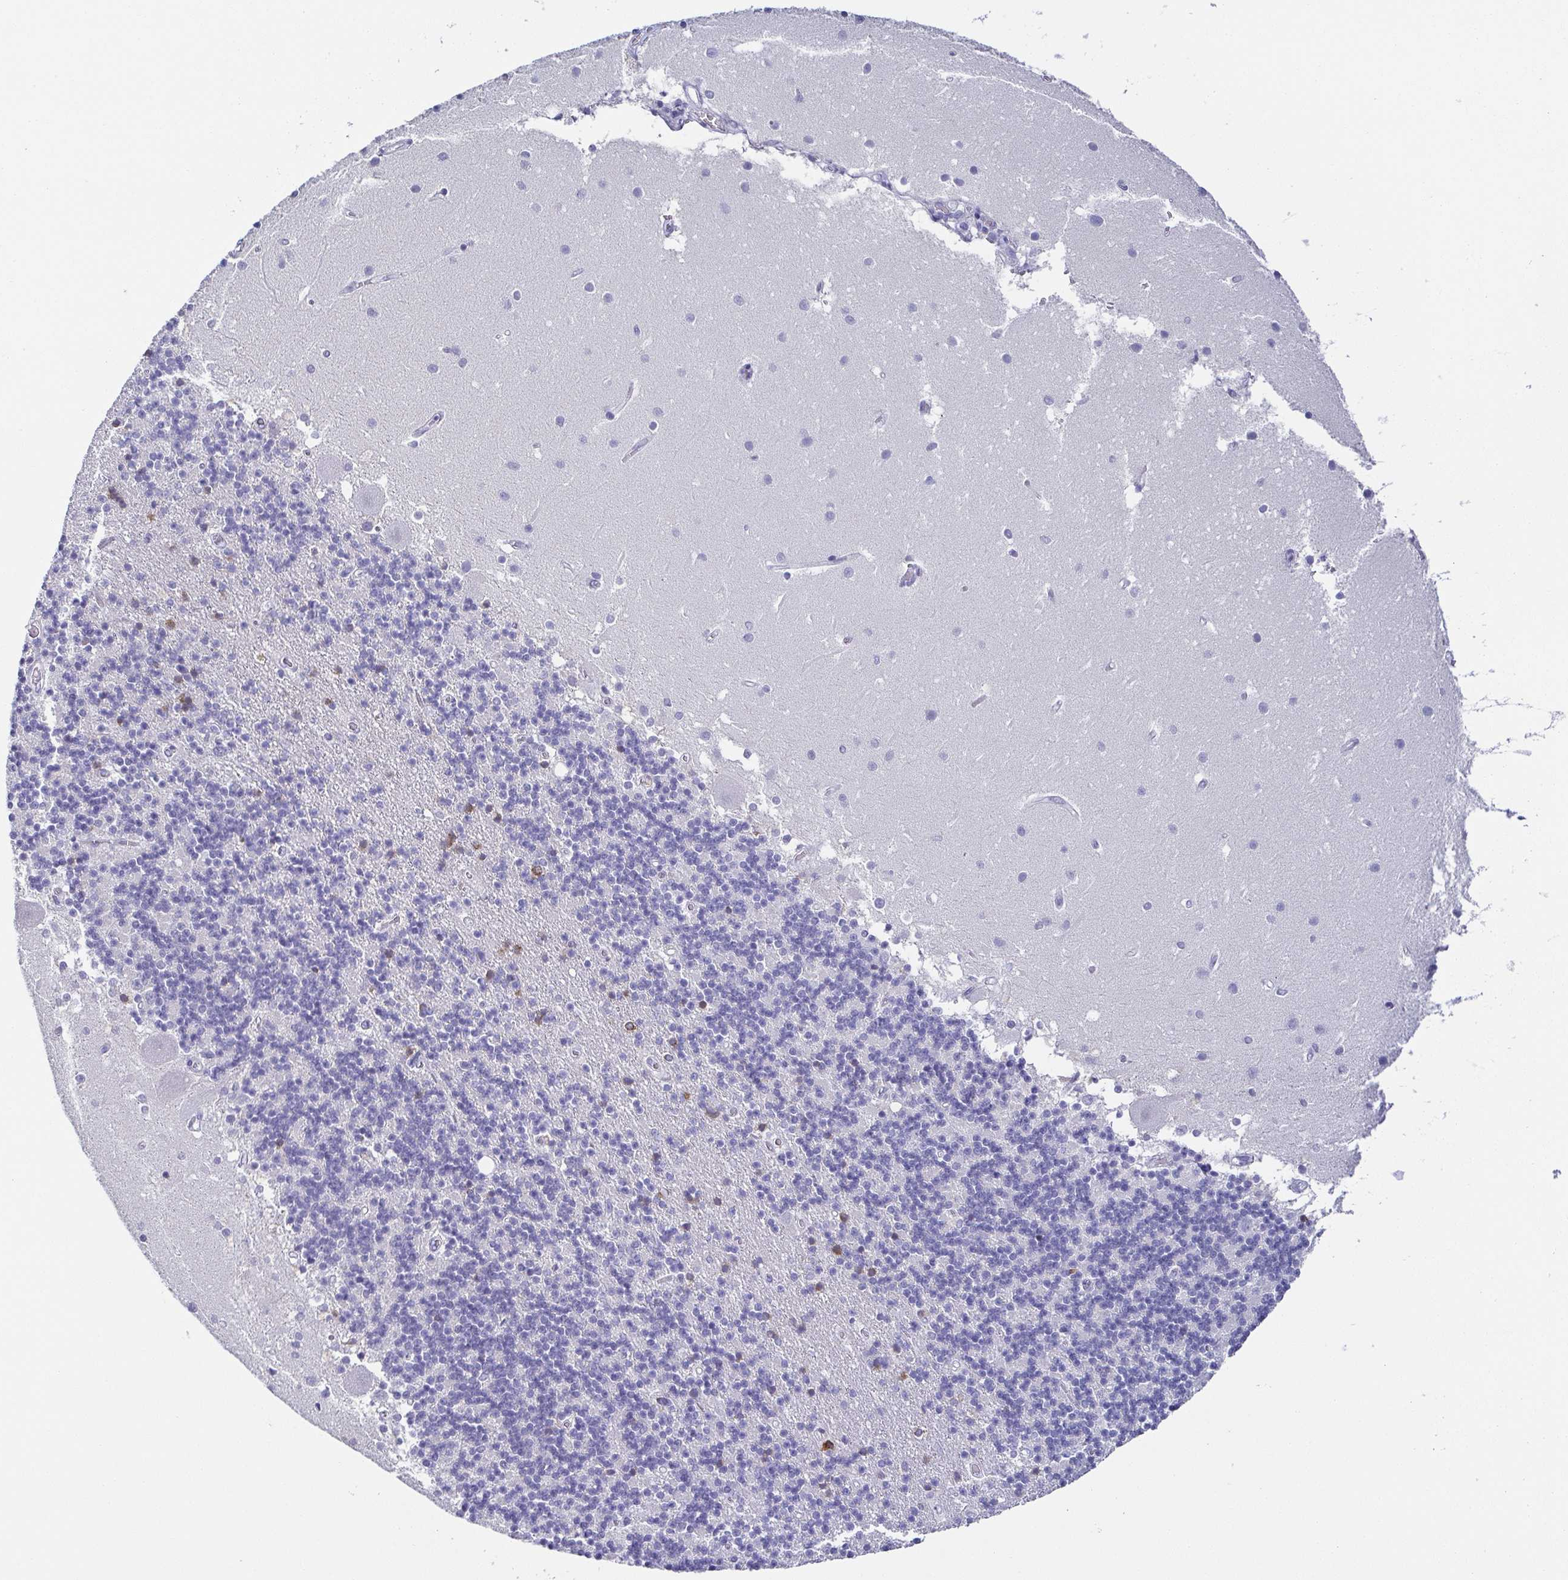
{"staining": {"intensity": "moderate", "quantity": "<25%", "location": "cytoplasmic/membranous"}, "tissue": "cerebellum", "cell_type": "Cells in granular layer", "image_type": "normal", "snomed": [{"axis": "morphology", "description": "Normal tissue, NOS"}, {"axis": "topography", "description": "Cerebellum"}], "caption": "Moderate cytoplasmic/membranous positivity for a protein is identified in approximately <25% of cells in granular layer of benign cerebellum using immunohistochemistry (IHC).", "gene": "RNASE7", "patient": {"sex": "male", "age": 54}}